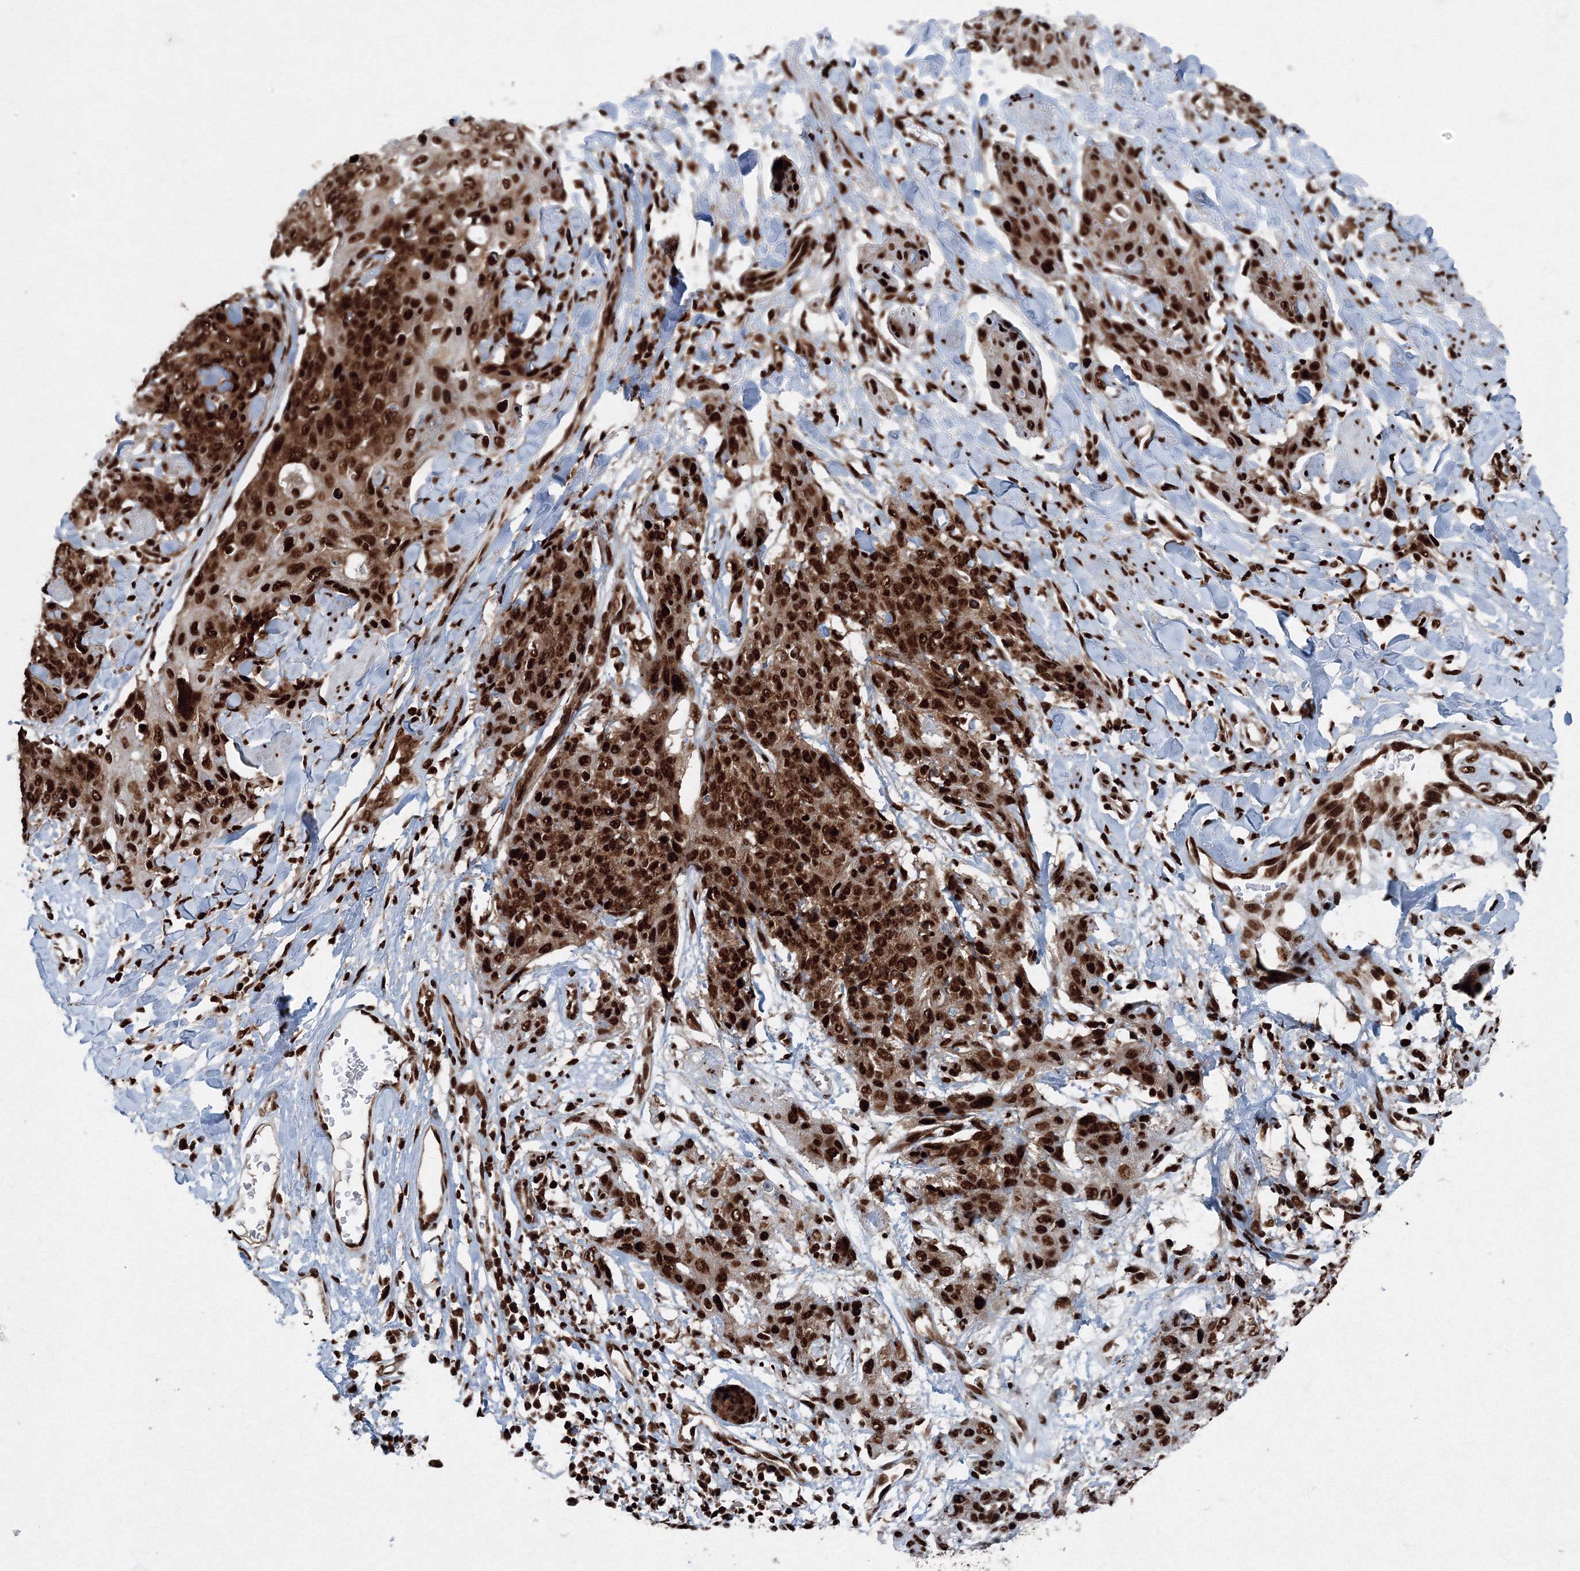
{"staining": {"intensity": "strong", "quantity": ">75%", "location": "cytoplasmic/membranous,nuclear"}, "tissue": "skin cancer", "cell_type": "Tumor cells", "image_type": "cancer", "snomed": [{"axis": "morphology", "description": "Squamous cell carcinoma, NOS"}, {"axis": "topography", "description": "Skin"}, {"axis": "topography", "description": "Vulva"}], "caption": "Protein expression analysis of human skin cancer reveals strong cytoplasmic/membranous and nuclear positivity in about >75% of tumor cells.", "gene": "SNRPC", "patient": {"sex": "female", "age": 85}}